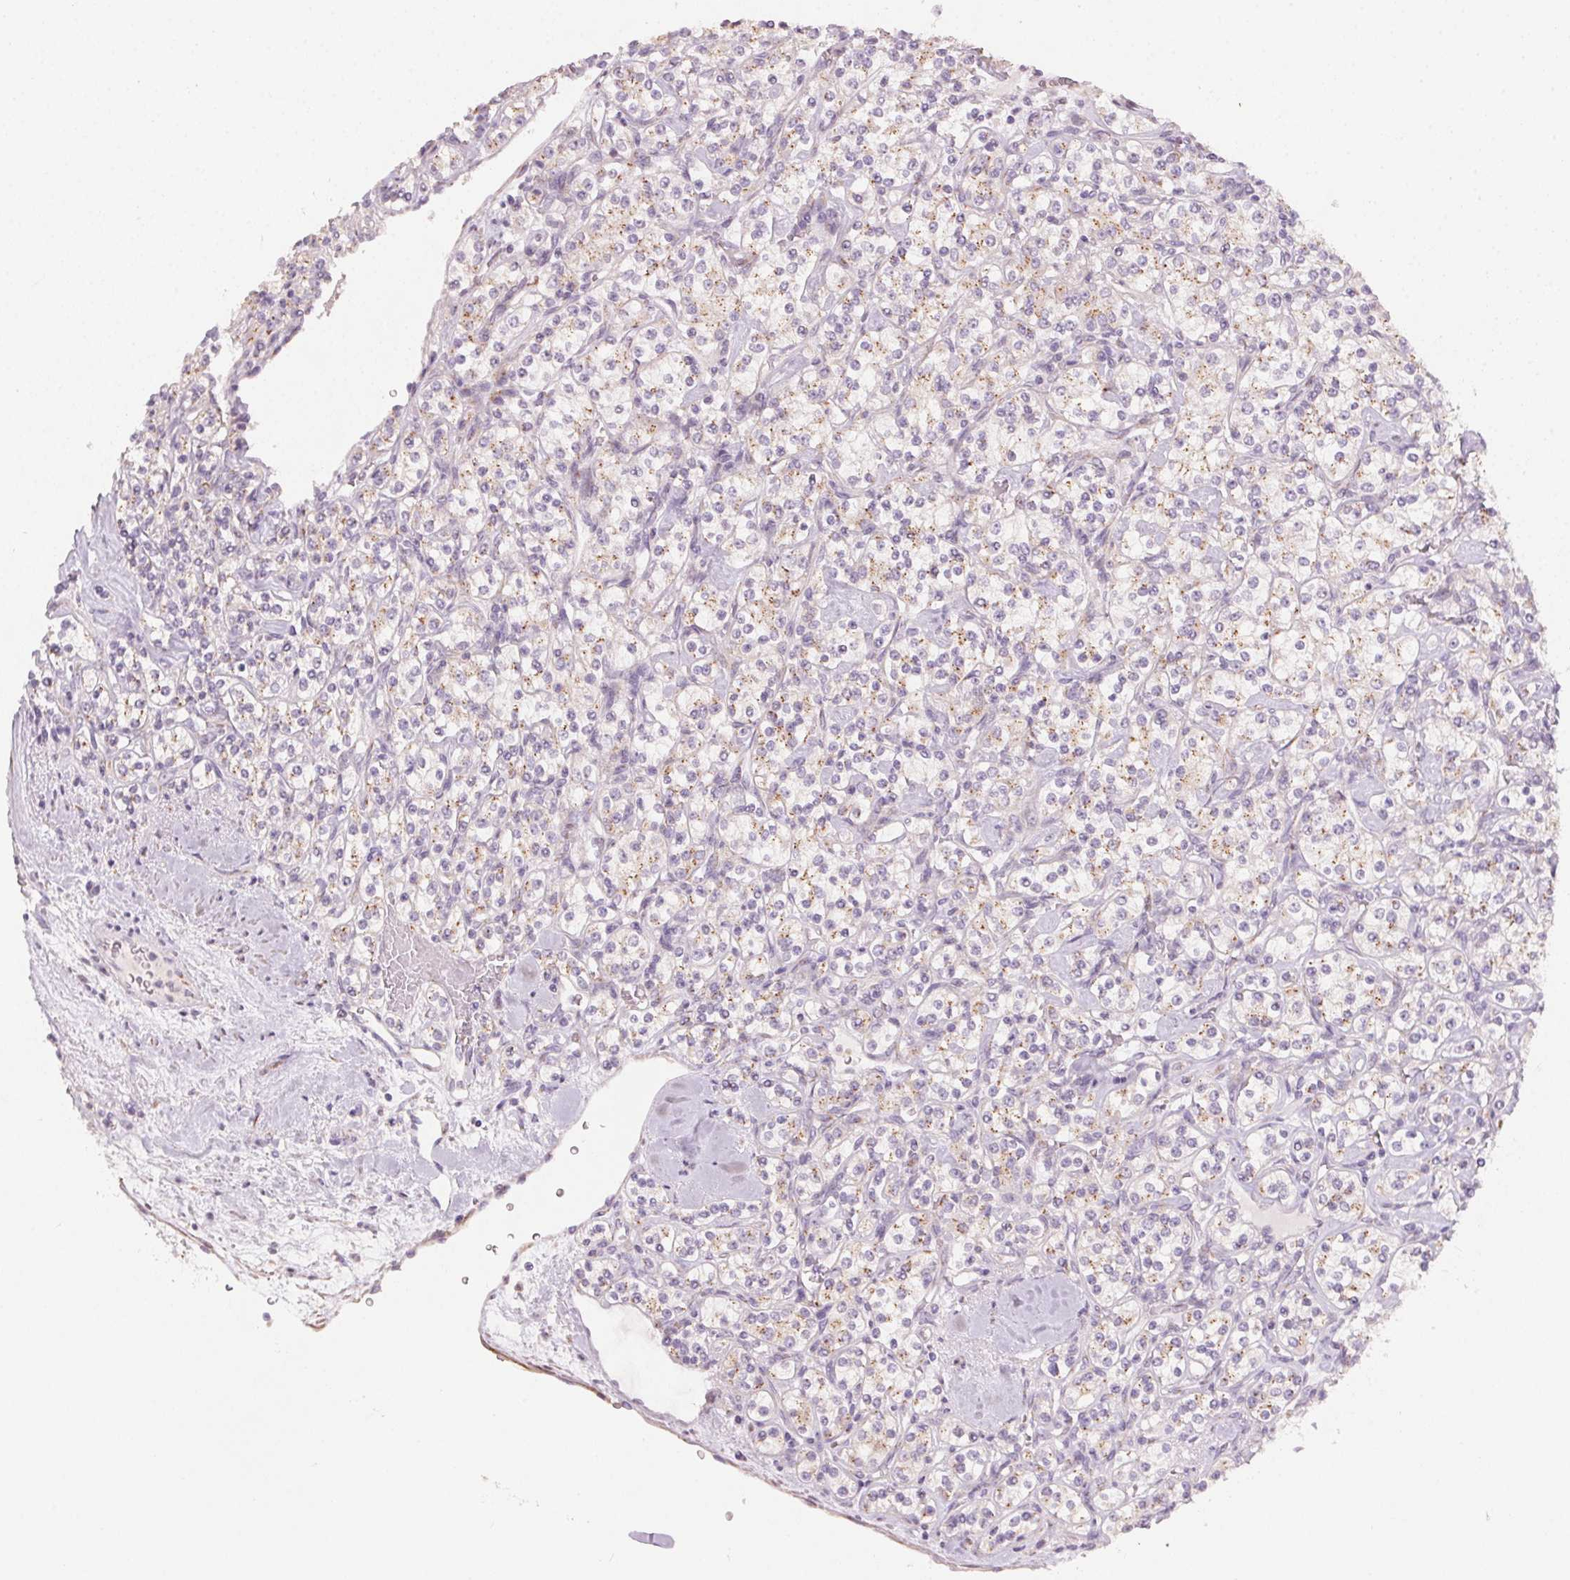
{"staining": {"intensity": "weak", "quantity": "25%-75%", "location": "cytoplasmic/membranous"}, "tissue": "renal cancer", "cell_type": "Tumor cells", "image_type": "cancer", "snomed": [{"axis": "morphology", "description": "Adenocarcinoma, NOS"}, {"axis": "topography", "description": "Kidney"}], "caption": "DAB (3,3'-diaminobenzidine) immunohistochemical staining of human adenocarcinoma (renal) reveals weak cytoplasmic/membranous protein positivity in approximately 25%-75% of tumor cells.", "gene": "DRAM2", "patient": {"sex": "male", "age": 77}}